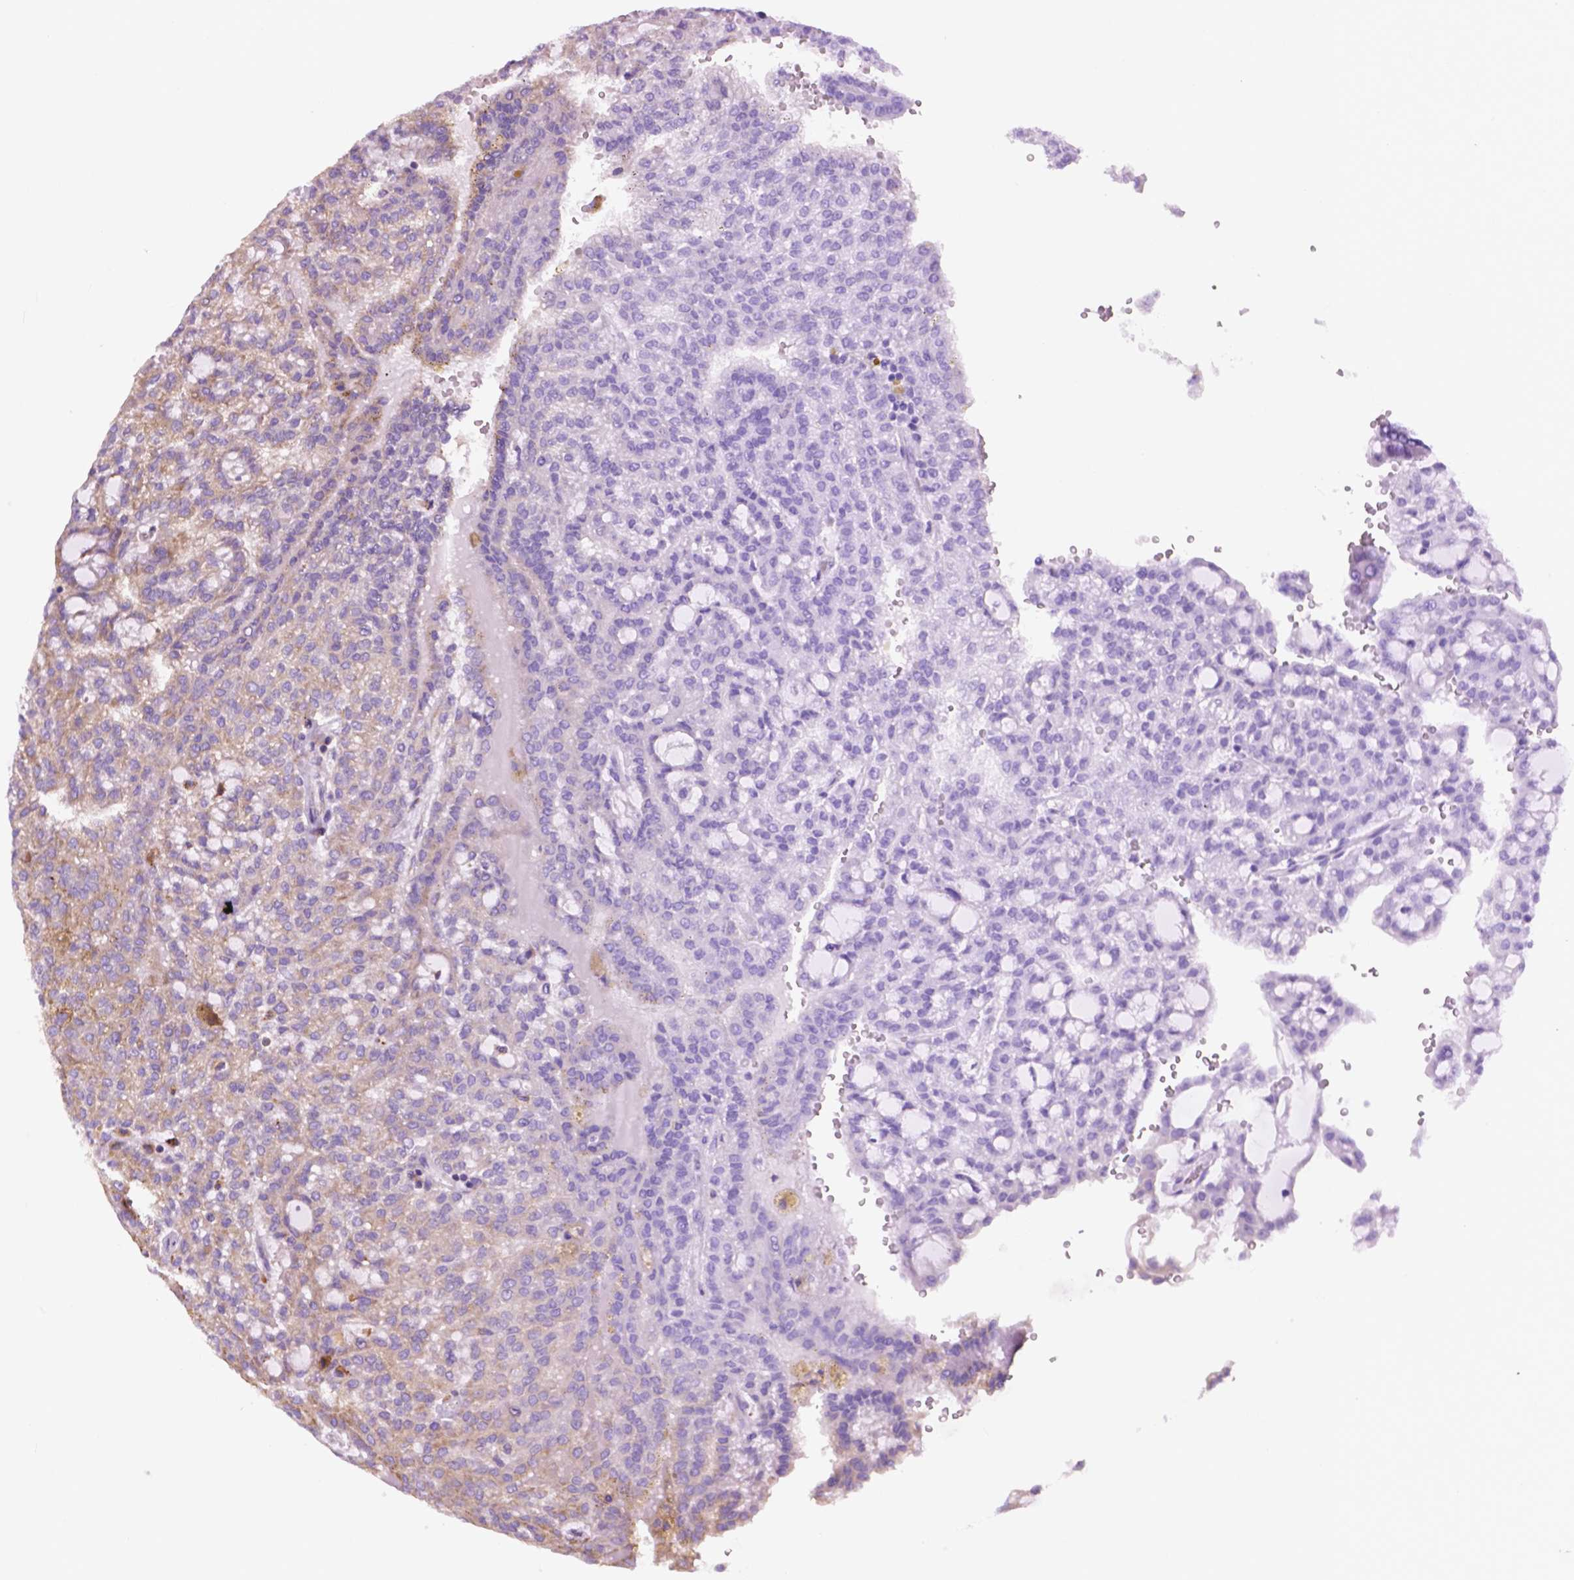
{"staining": {"intensity": "moderate", "quantity": "25%-75%", "location": "cytoplasmic/membranous"}, "tissue": "renal cancer", "cell_type": "Tumor cells", "image_type": "cancer", "snomed": [{"axis": "morphology", "description": "Adenocarcinoma, NOS"}, {"axis": "topography", "description": "Kidney"}], "caption": "A histopathology image of adenocarcinoma (renal) stained for a protein exhibits moderate cytoplasmic/membranous brown staining in tumor cells.", "gene": "RPL37A", "patient": {"sex": "male", "age": 63}}